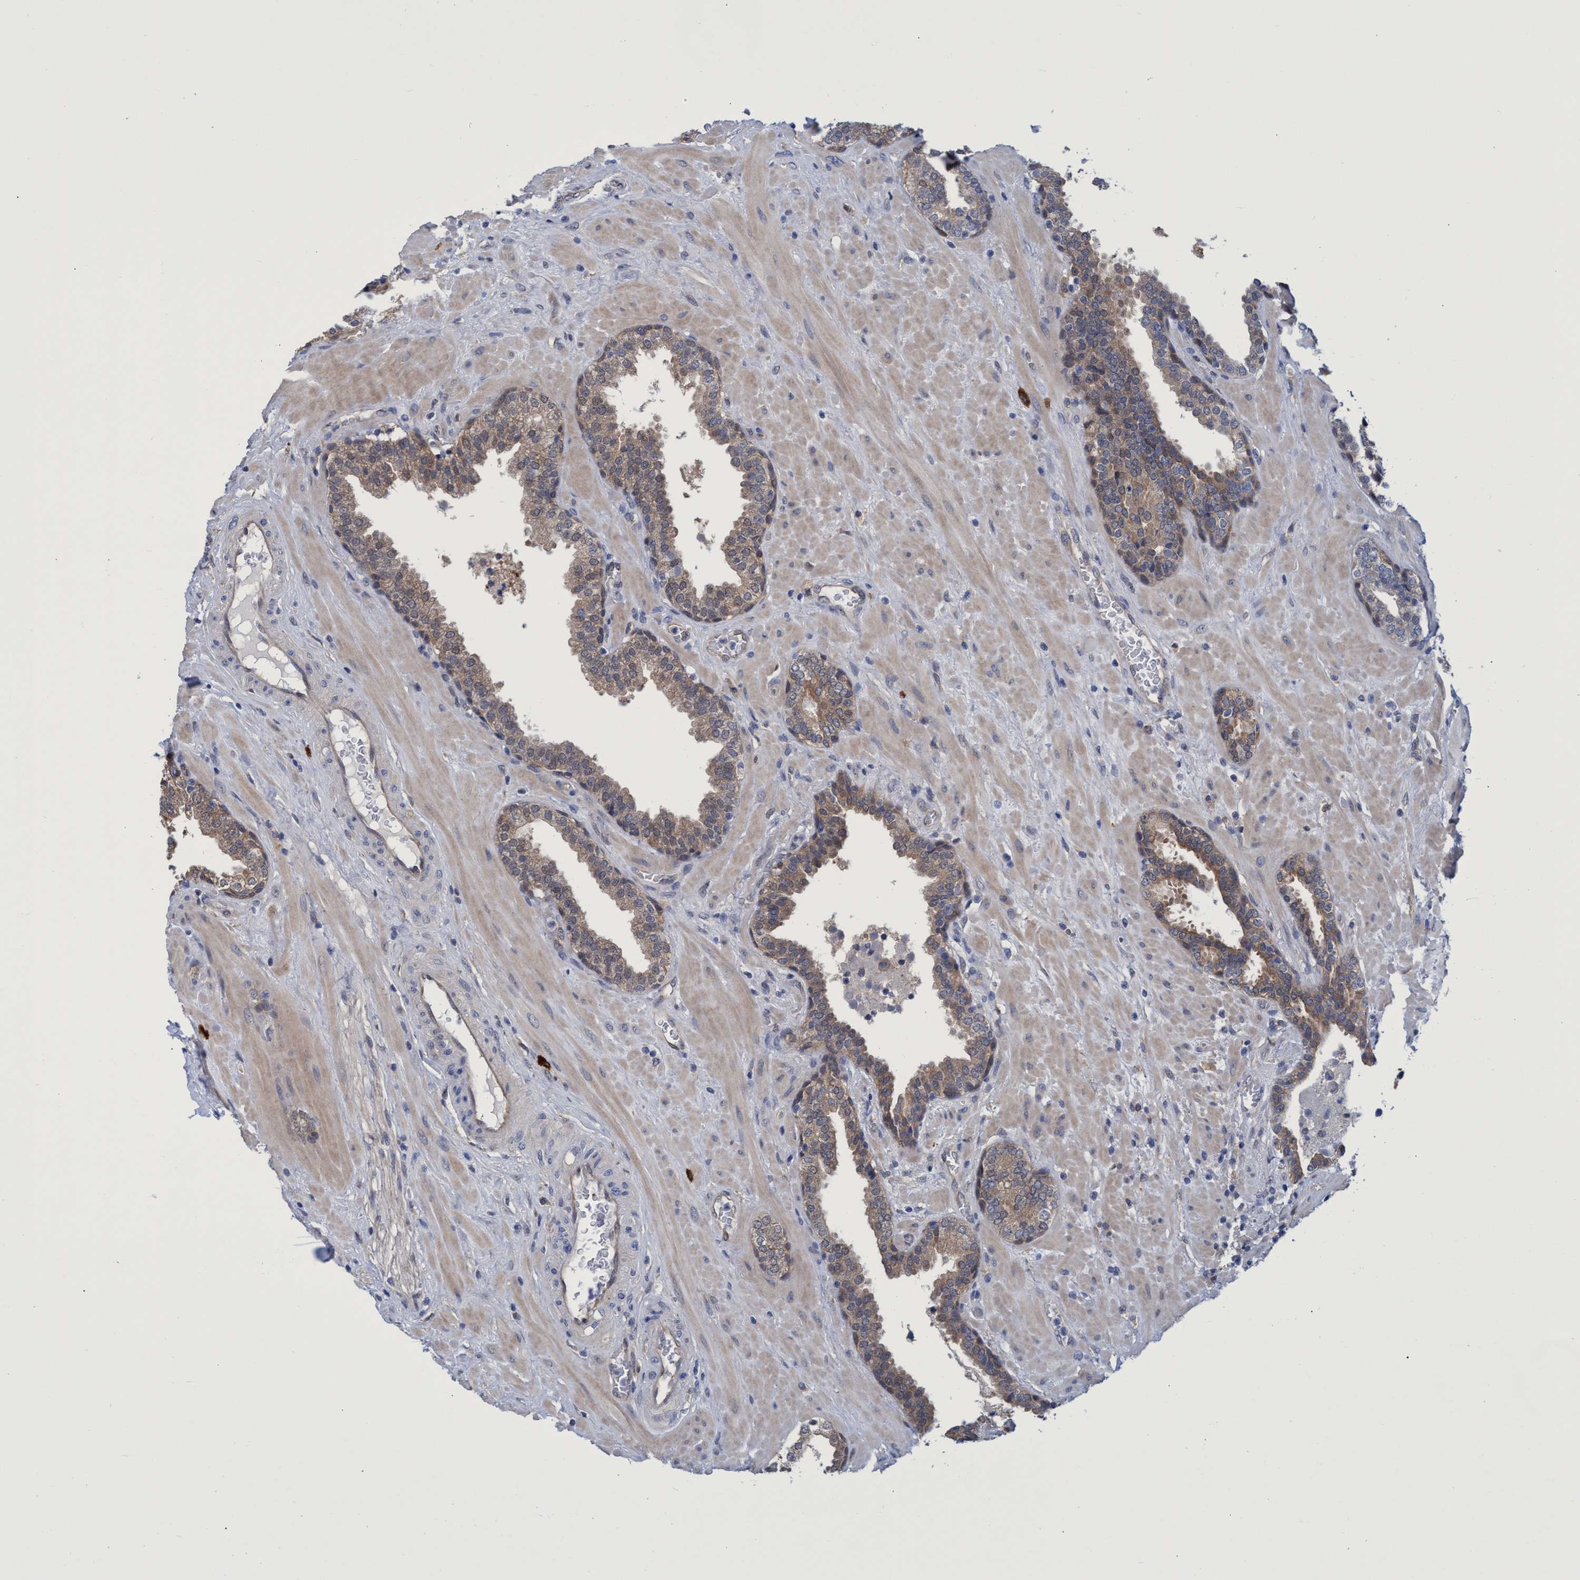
{"staining": {"intensity": "moderate", "quantity": "25%-75%", "location": "cytoplasmic/membranous"}, "tissue": "prostate", "cell_type": "Glandular cells", "image_type": "normal", "snomed": [{"axis": "morphology", "description": "Normal tissue, NOS"}, {"axis": "topography", "description": "Prostate"}], "caption": "The histopathology image displays immunohistochemical staining of benign prostate. There is moderate cytoplasmic/membranous staining is present in approximately 25%-75% of glandular cells.", "gene": "PNPO", "patient": {"sex": "male", "age": 51}}